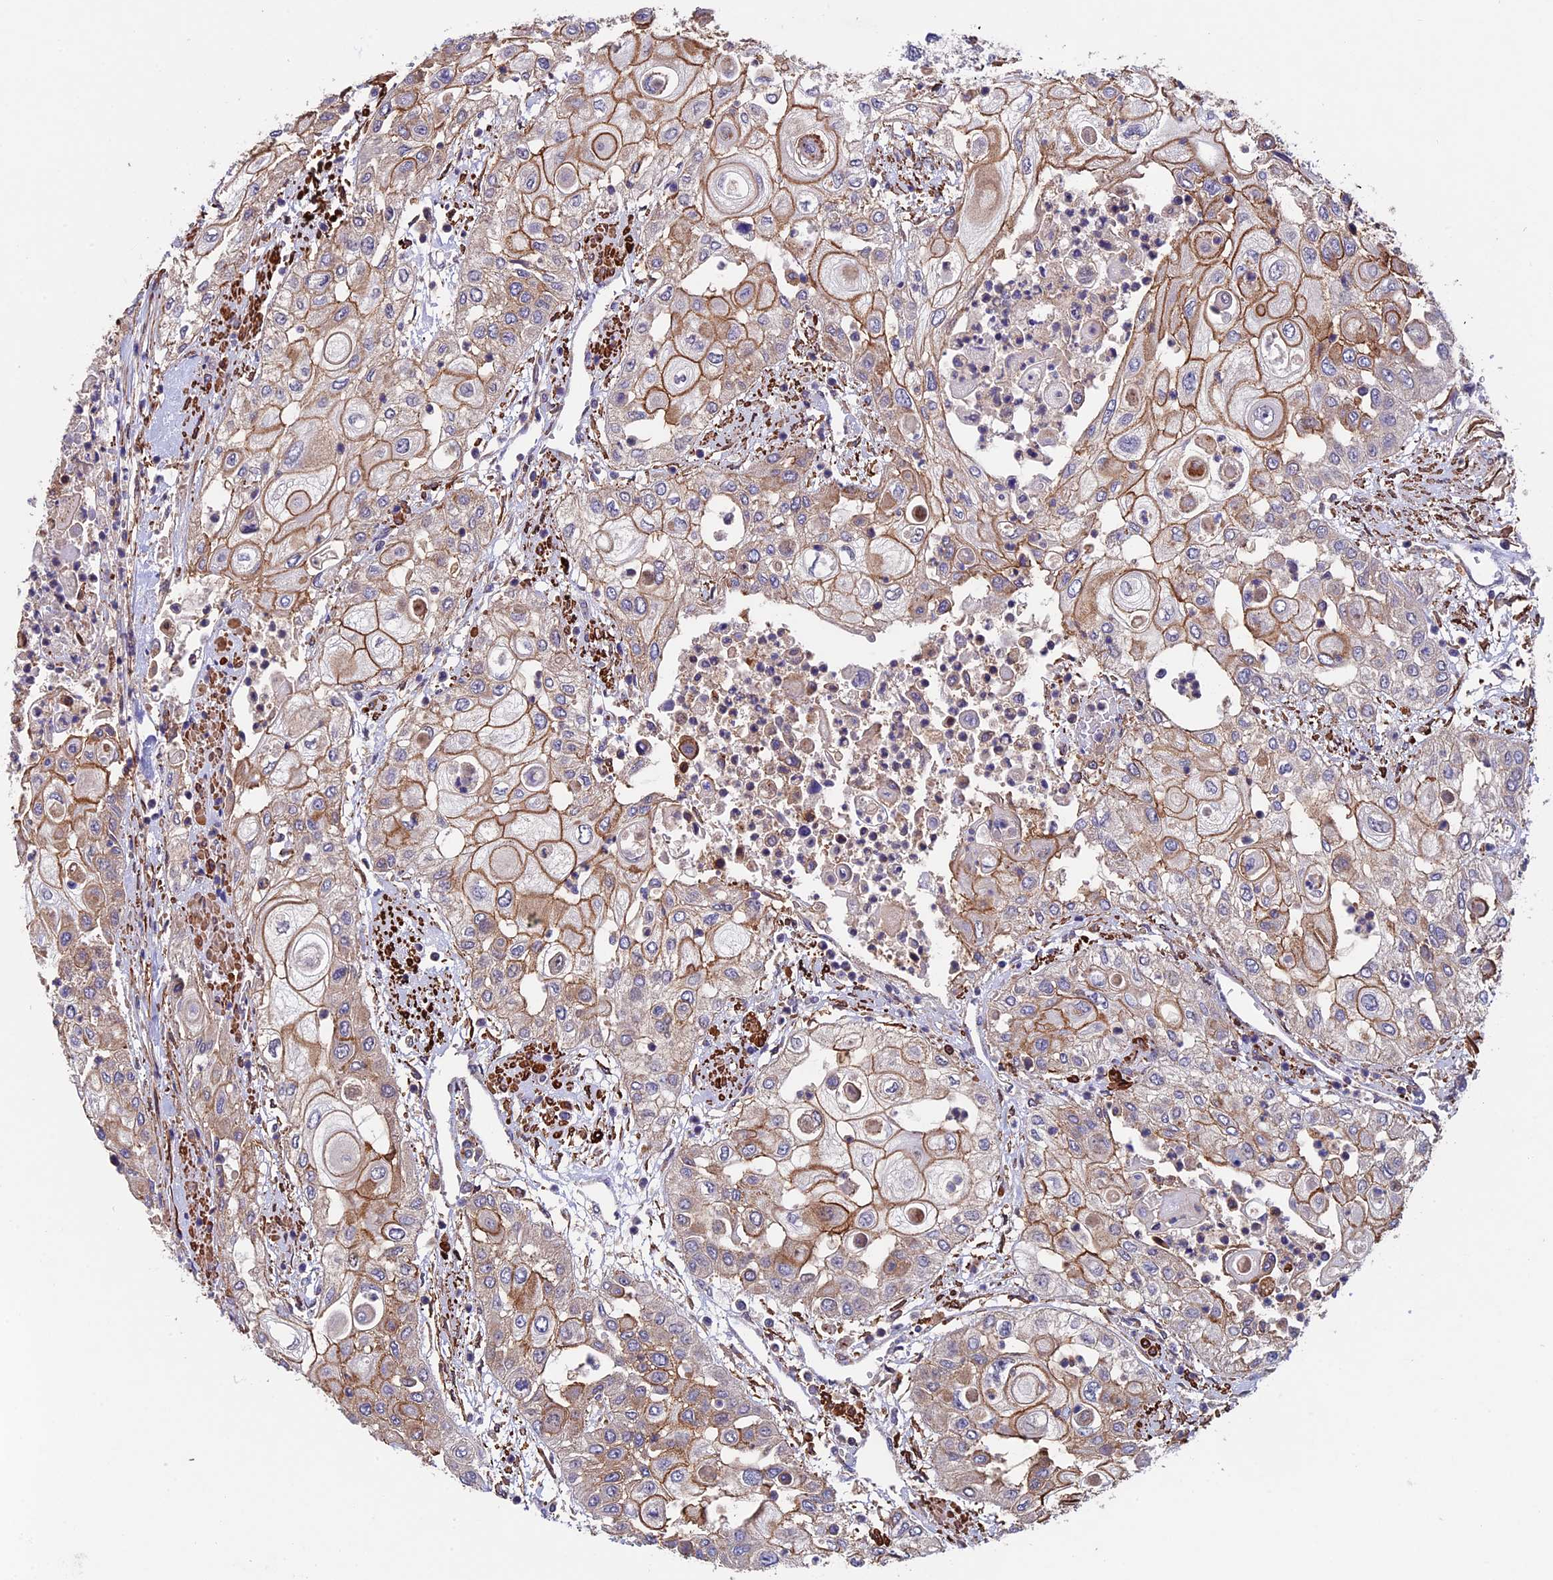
{"staining": {"intensity": "moderate", "quantity": "25%-75%", "location": "cytoplasmic/membranous"}, "tissue": "urothelial cancer", "cell_type": "Tumor cells", "image_type": "cancer", "snomed": [{"axis": "morphology", "description": "Urothelial carcinoma, High grade"}, {"axis": "topography", "description": "Urinary bladder"}], "caption": "An image of human urothelial cancer stained for a protein displays moderate cytoplasmic/membranous brown staining in tumor cells. (DAB = brown stain, brightfield microscopy at high magnification).", "gene": "SLC9A5", "patient": {"sex": "female", "age": 79}}